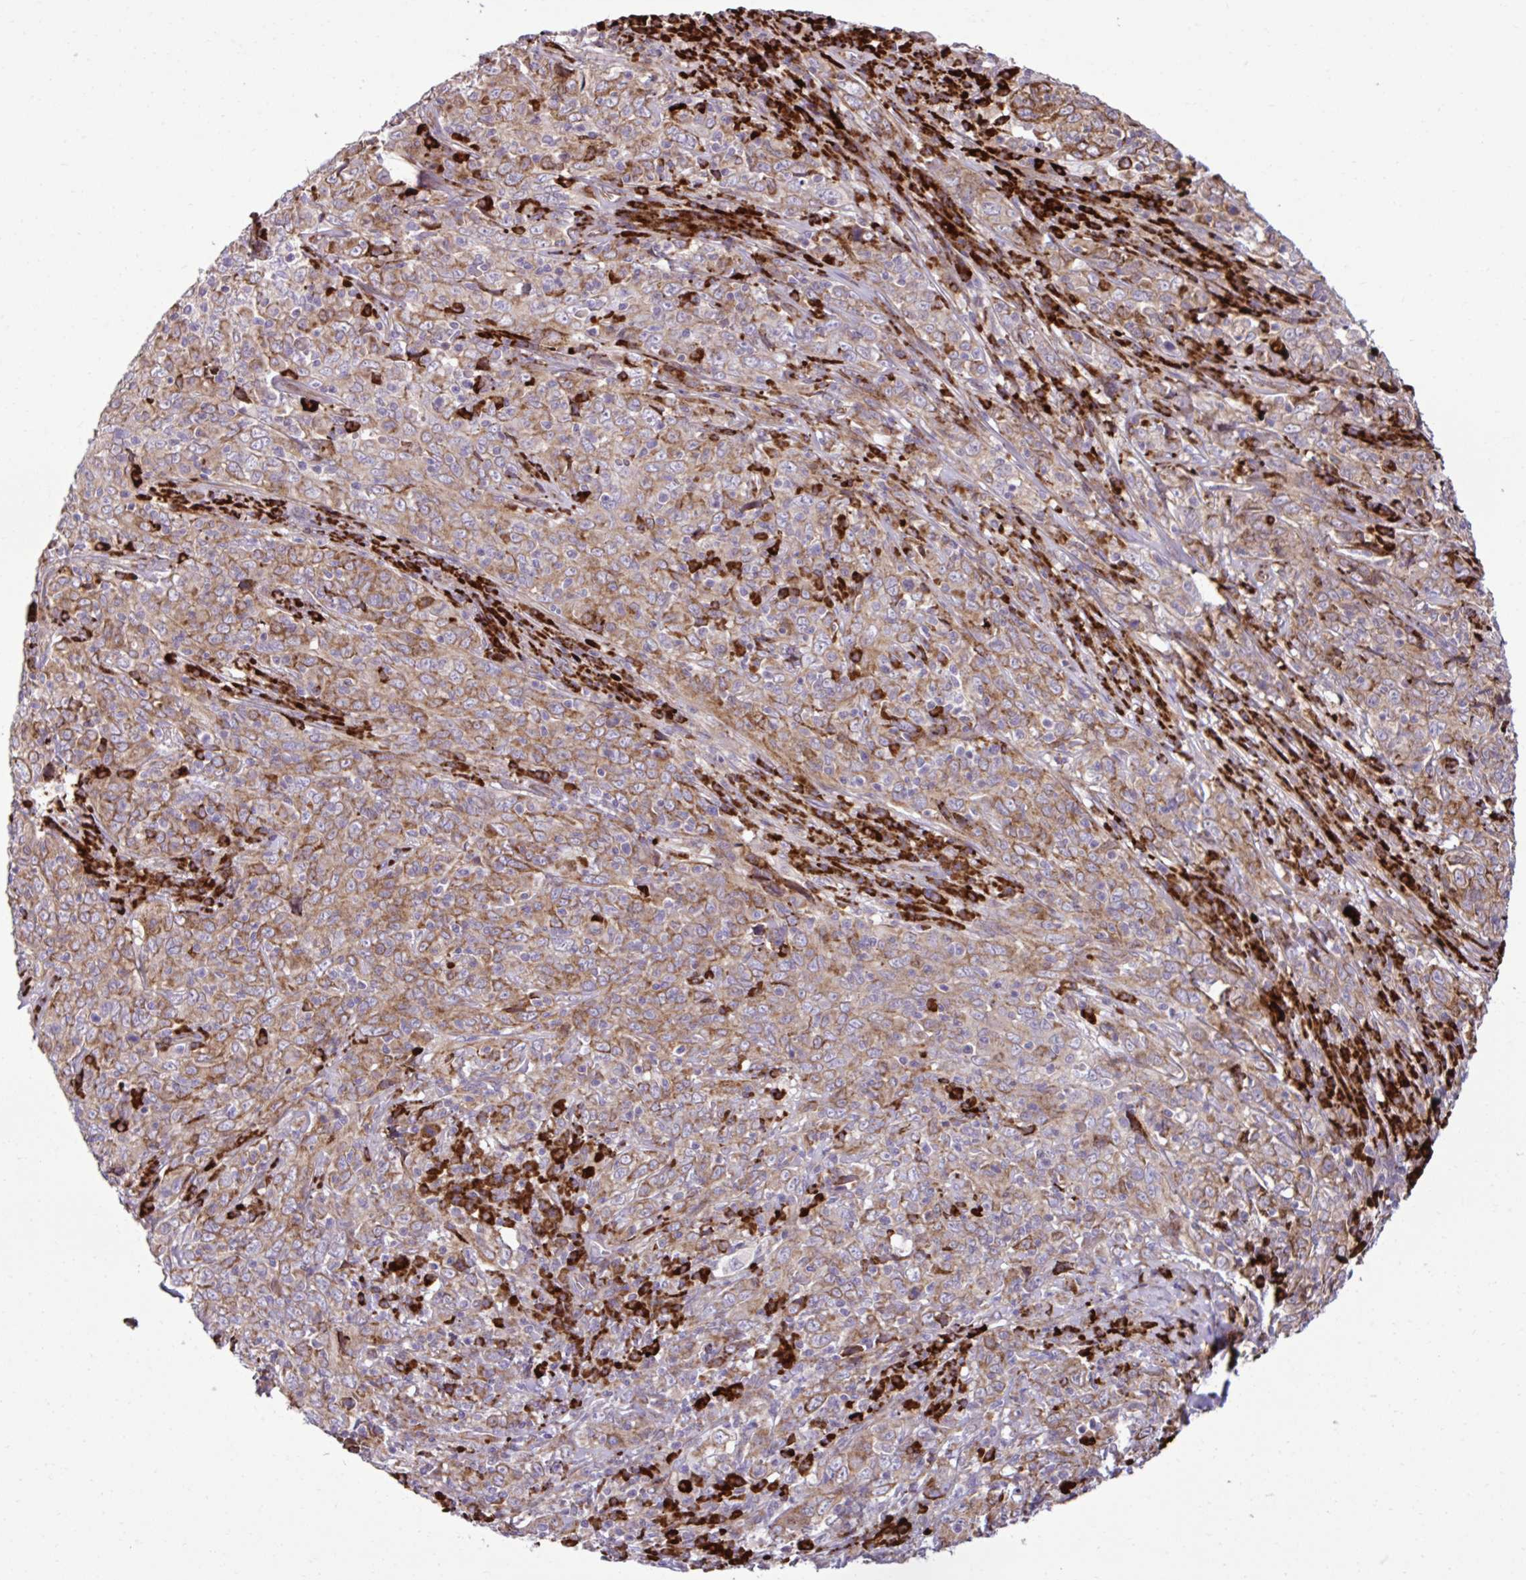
{"staining": {"intensity": "moderate", "quantity": ">75%", "location": "cytoplasmic/membranous"}, "tissue": "cervical cancer", "cell_type": "Tumor cells", "image_type": "cancer", "snomed": [{"axis": "morphology", "description": "Squamous cell carcinoma, NOS"}, {"axis": "topography", "description": "Cervix"}], "caption": "About >75% of tumor cells in human cervical cancer exhibit moderate cytoplasmic/membranous protein expression as visualized by brown immunohistochemical staining.", "gene": "LIMS1", "patient": {"sex": "female", "age": 46}}